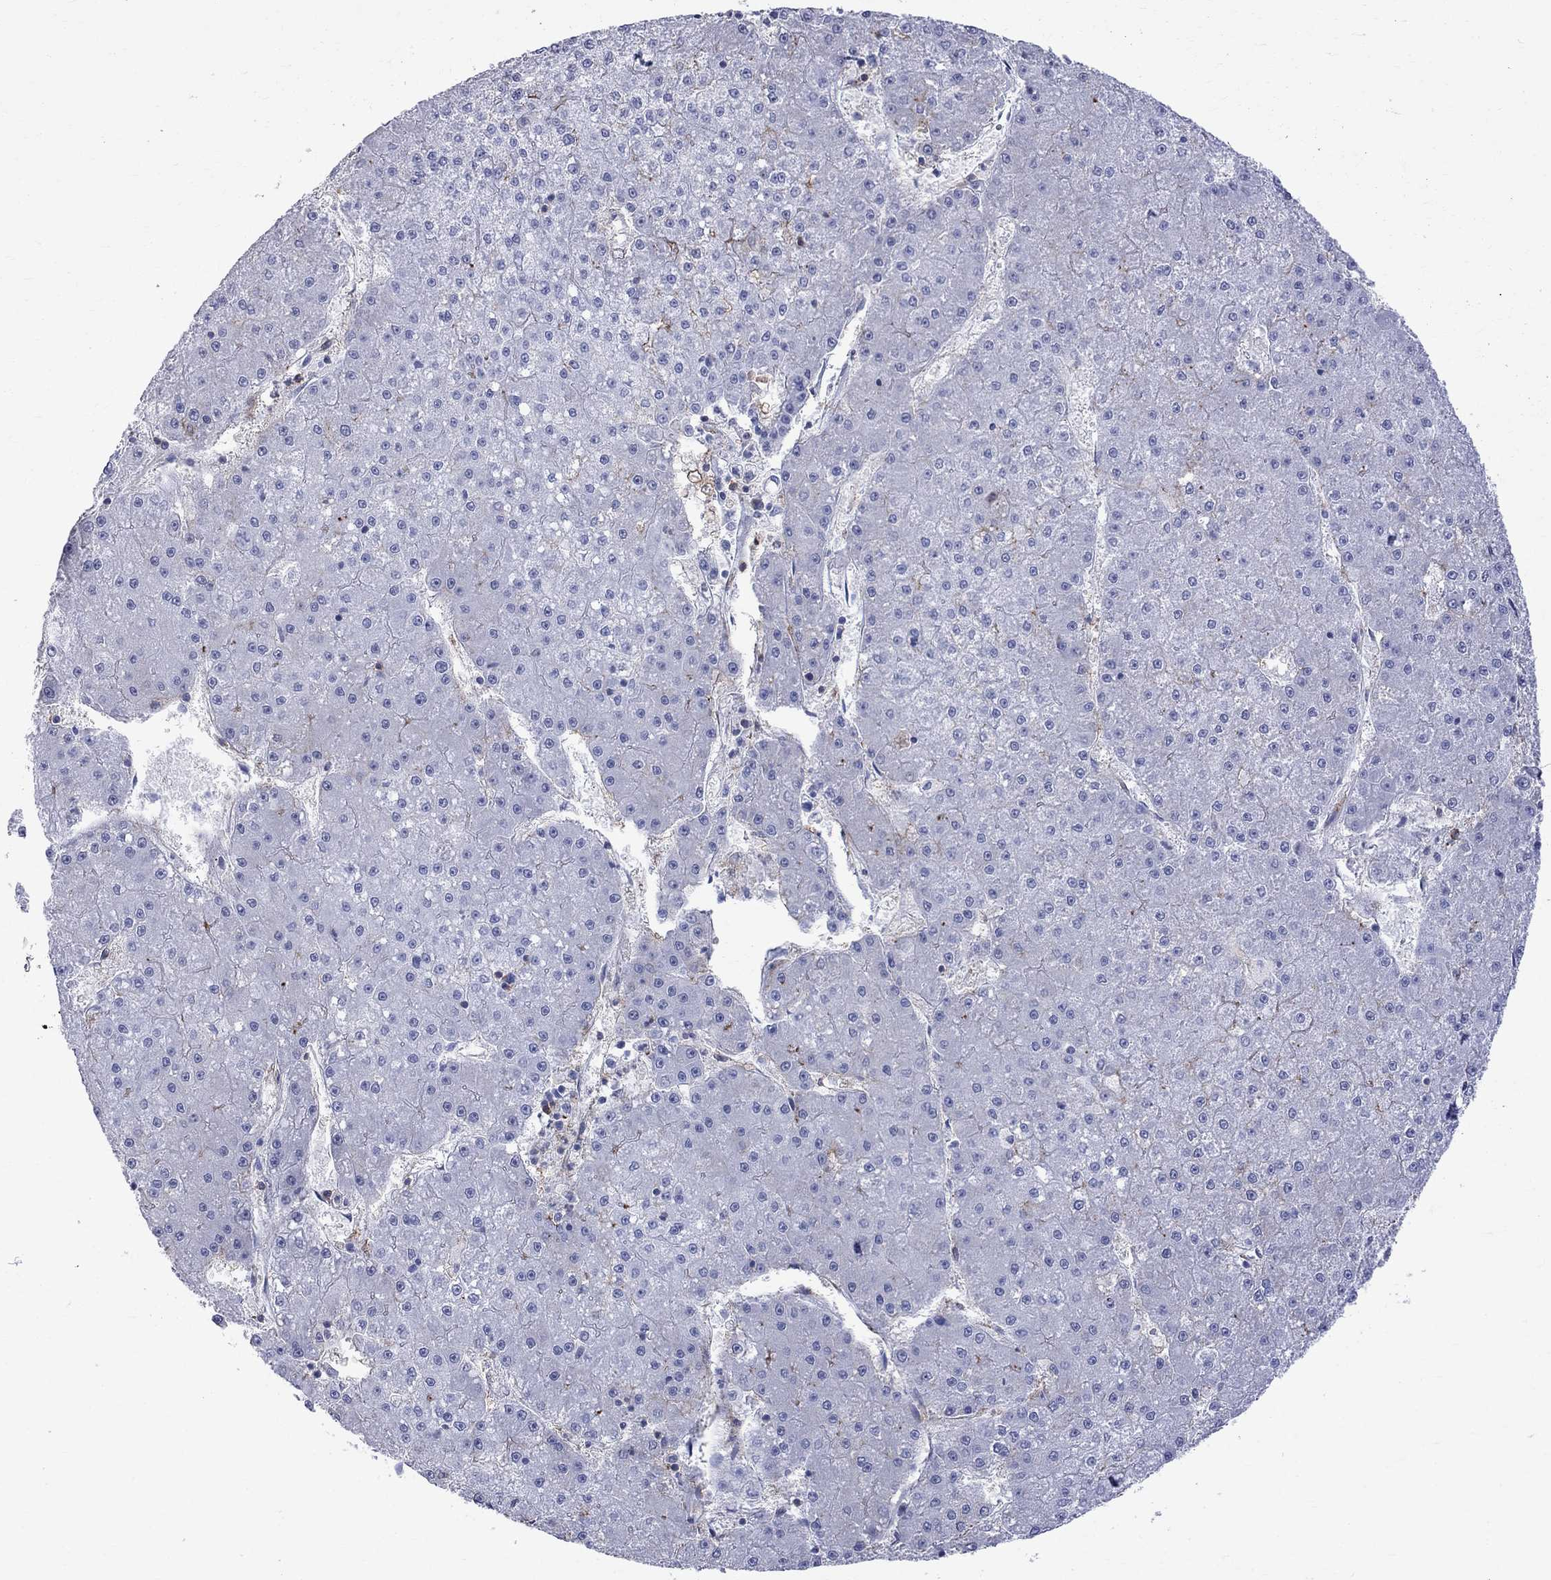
{"staining": {"intensity": "negative", "quantity": "none", "location": "none"}, "tissue": "liver cancer", "cell_type": "Tumor cells", "image_type": "cancer", "snomed": [{"axis": "morphology", "description": "Carcinoma, Hepatocellular, NOS"}, {"axis": "topography", "description": "Liver"}], "caption": "Hepatocellular carcinoma (liver) was stained to show a protein in brown. There is no significant staining in tumor cells.", "gene": "S100A3", "patient": {"sex": "male", "age": 73}}